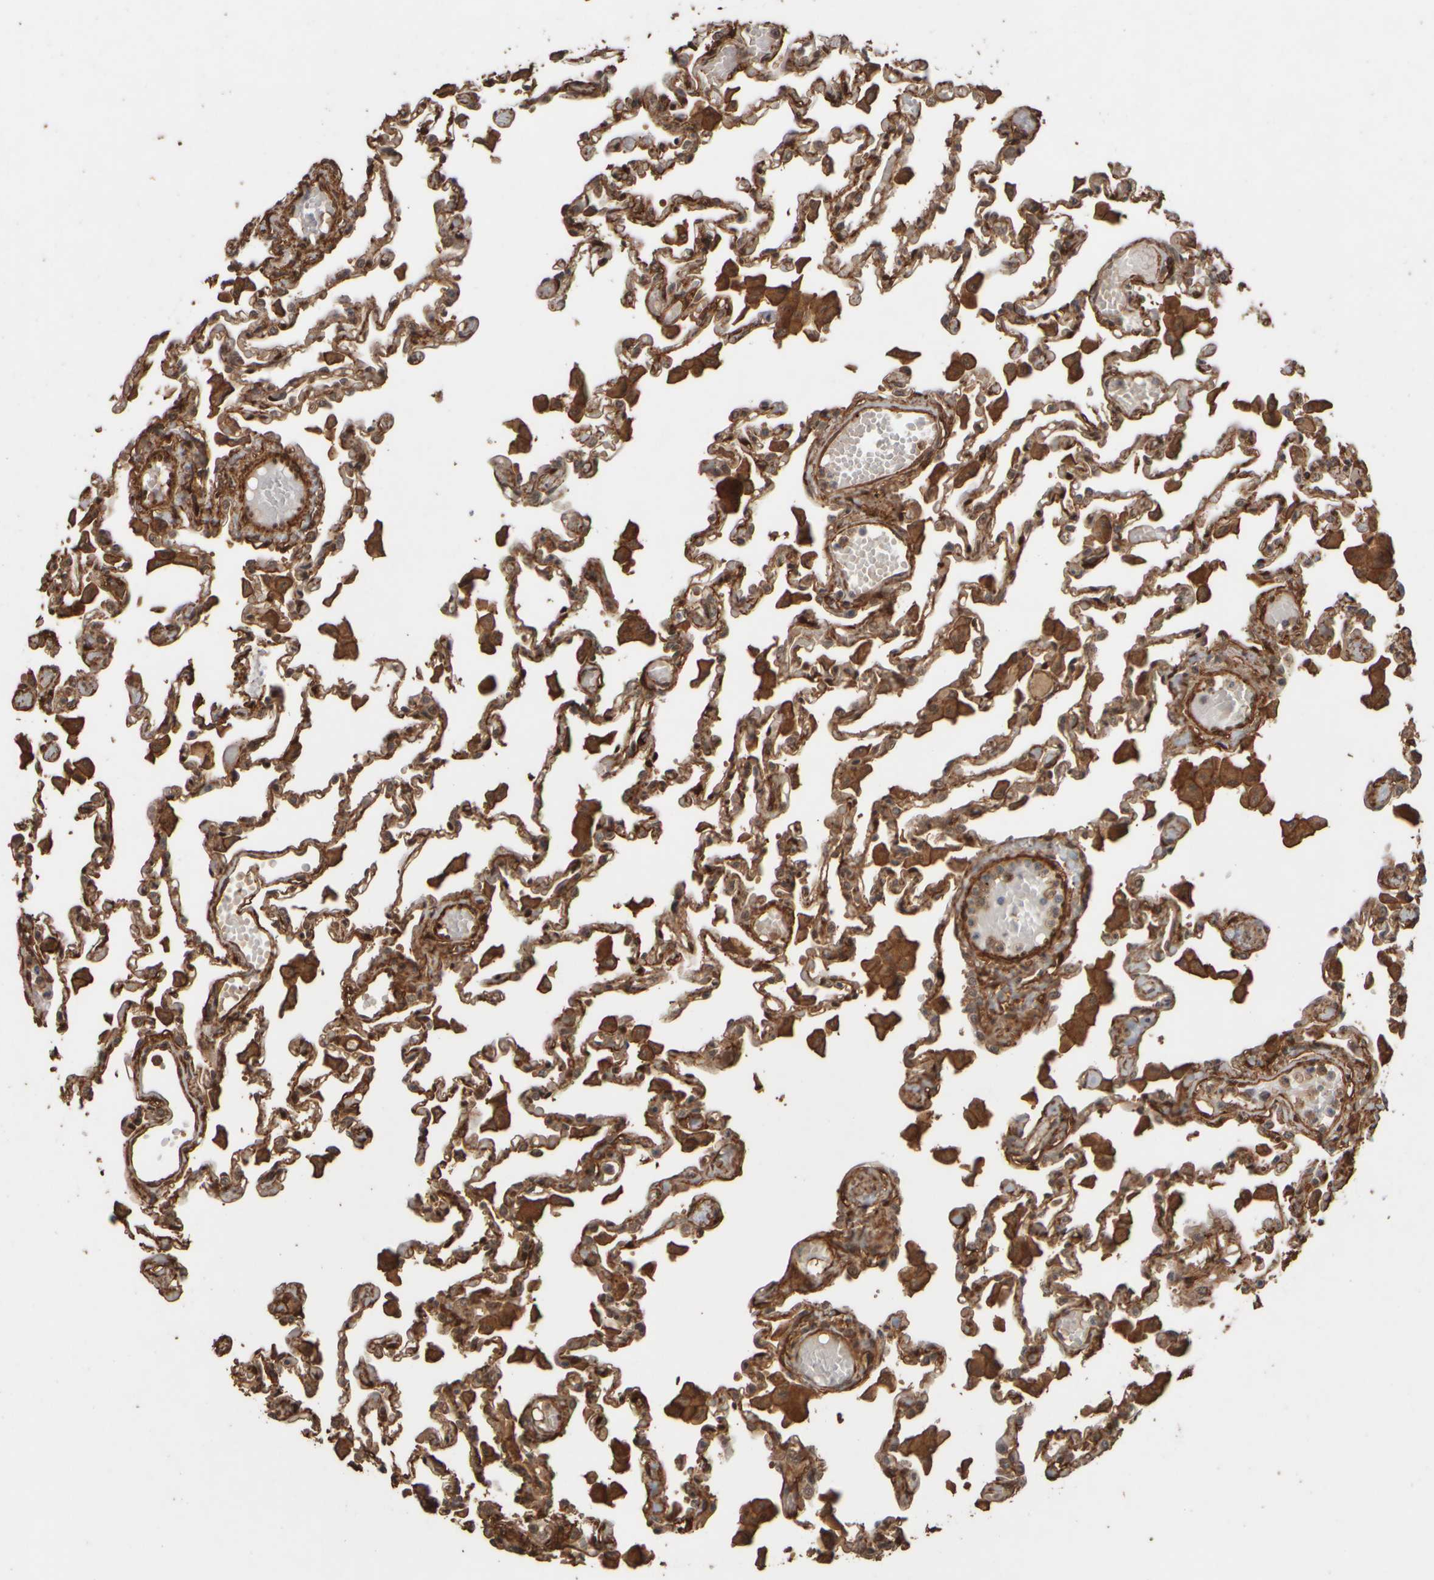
{"staining": {"intensity": "moderate", "quantity": ">75%", "location": "cytoplasmic/membranous,nuclear"}, "tissue": "lung", "cell_type": "Alveolar cells", "image_type": "normal", "snomed": [{"axis": "morphology", "description": "Normal tissue, NOS"}, {"axis": "topography", "description": "Bronchus"}, {"axis": "topography", "description": "Lung"}], "caption": "DAB immunohistochemical staining of unremarkable human lung exhibits moderate cytoplasmic/membranous,nuclear protein staining in about >75% of alveolar cells.", "gene": "SPHK1", "patient": {"sex": "female", "age": 49}}